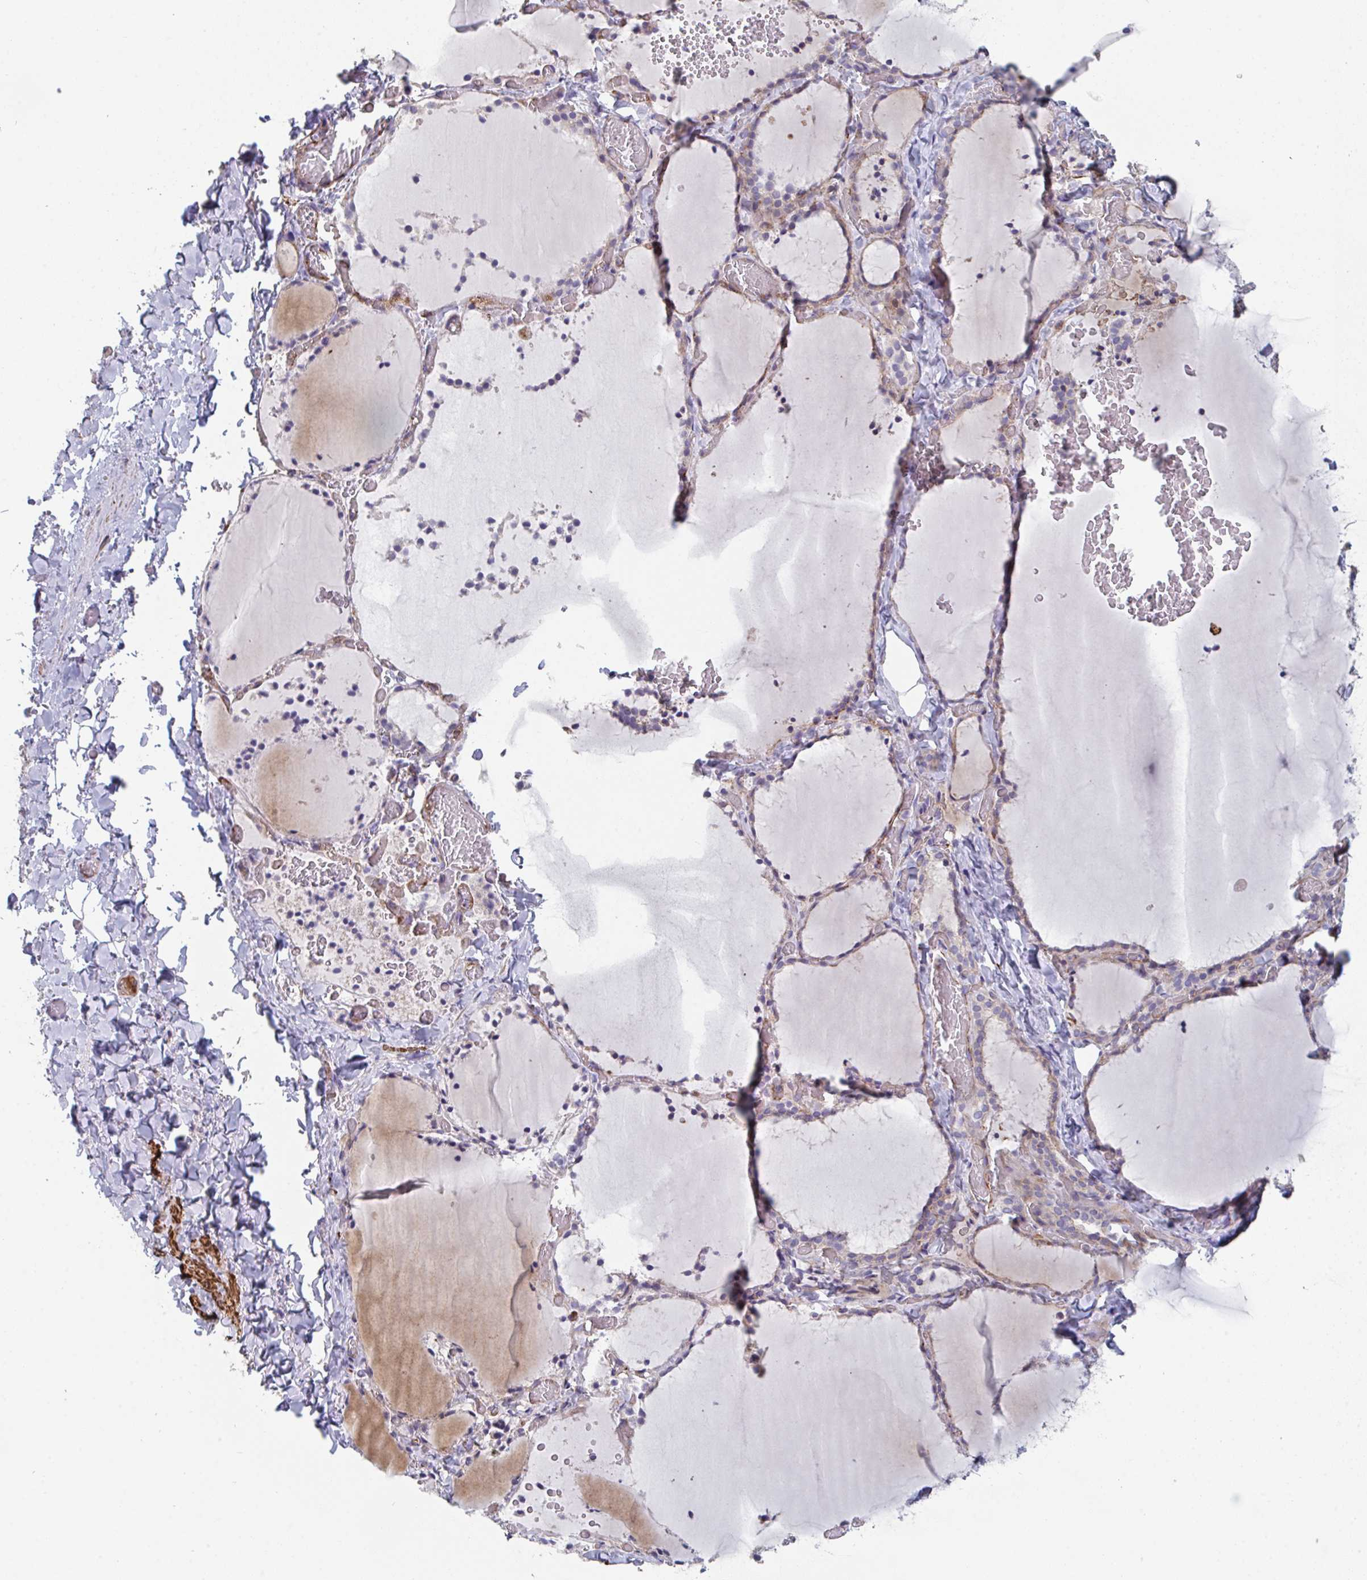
{"staining": {"intensity": "weak", "quantity": "25%-75%", "location": "cytoplasmic/membranous"}, "tissue": "thyroid gland", "cell_type": "Glandular cells", "image_type": "normal", "snomed": [{"axis": "morphology", "description": "Normal tissue, NOS"}, {"axis": "topography", "description": "Thyroid gland"}], "caption": "Protein staining of unremarkable thyroid gland reveals weak cytoplasmic/membranous staining in approximately 25%-75% of glandular cells.", "gene": "FZD2", "patient": {"sex": "female", "age": 22}}